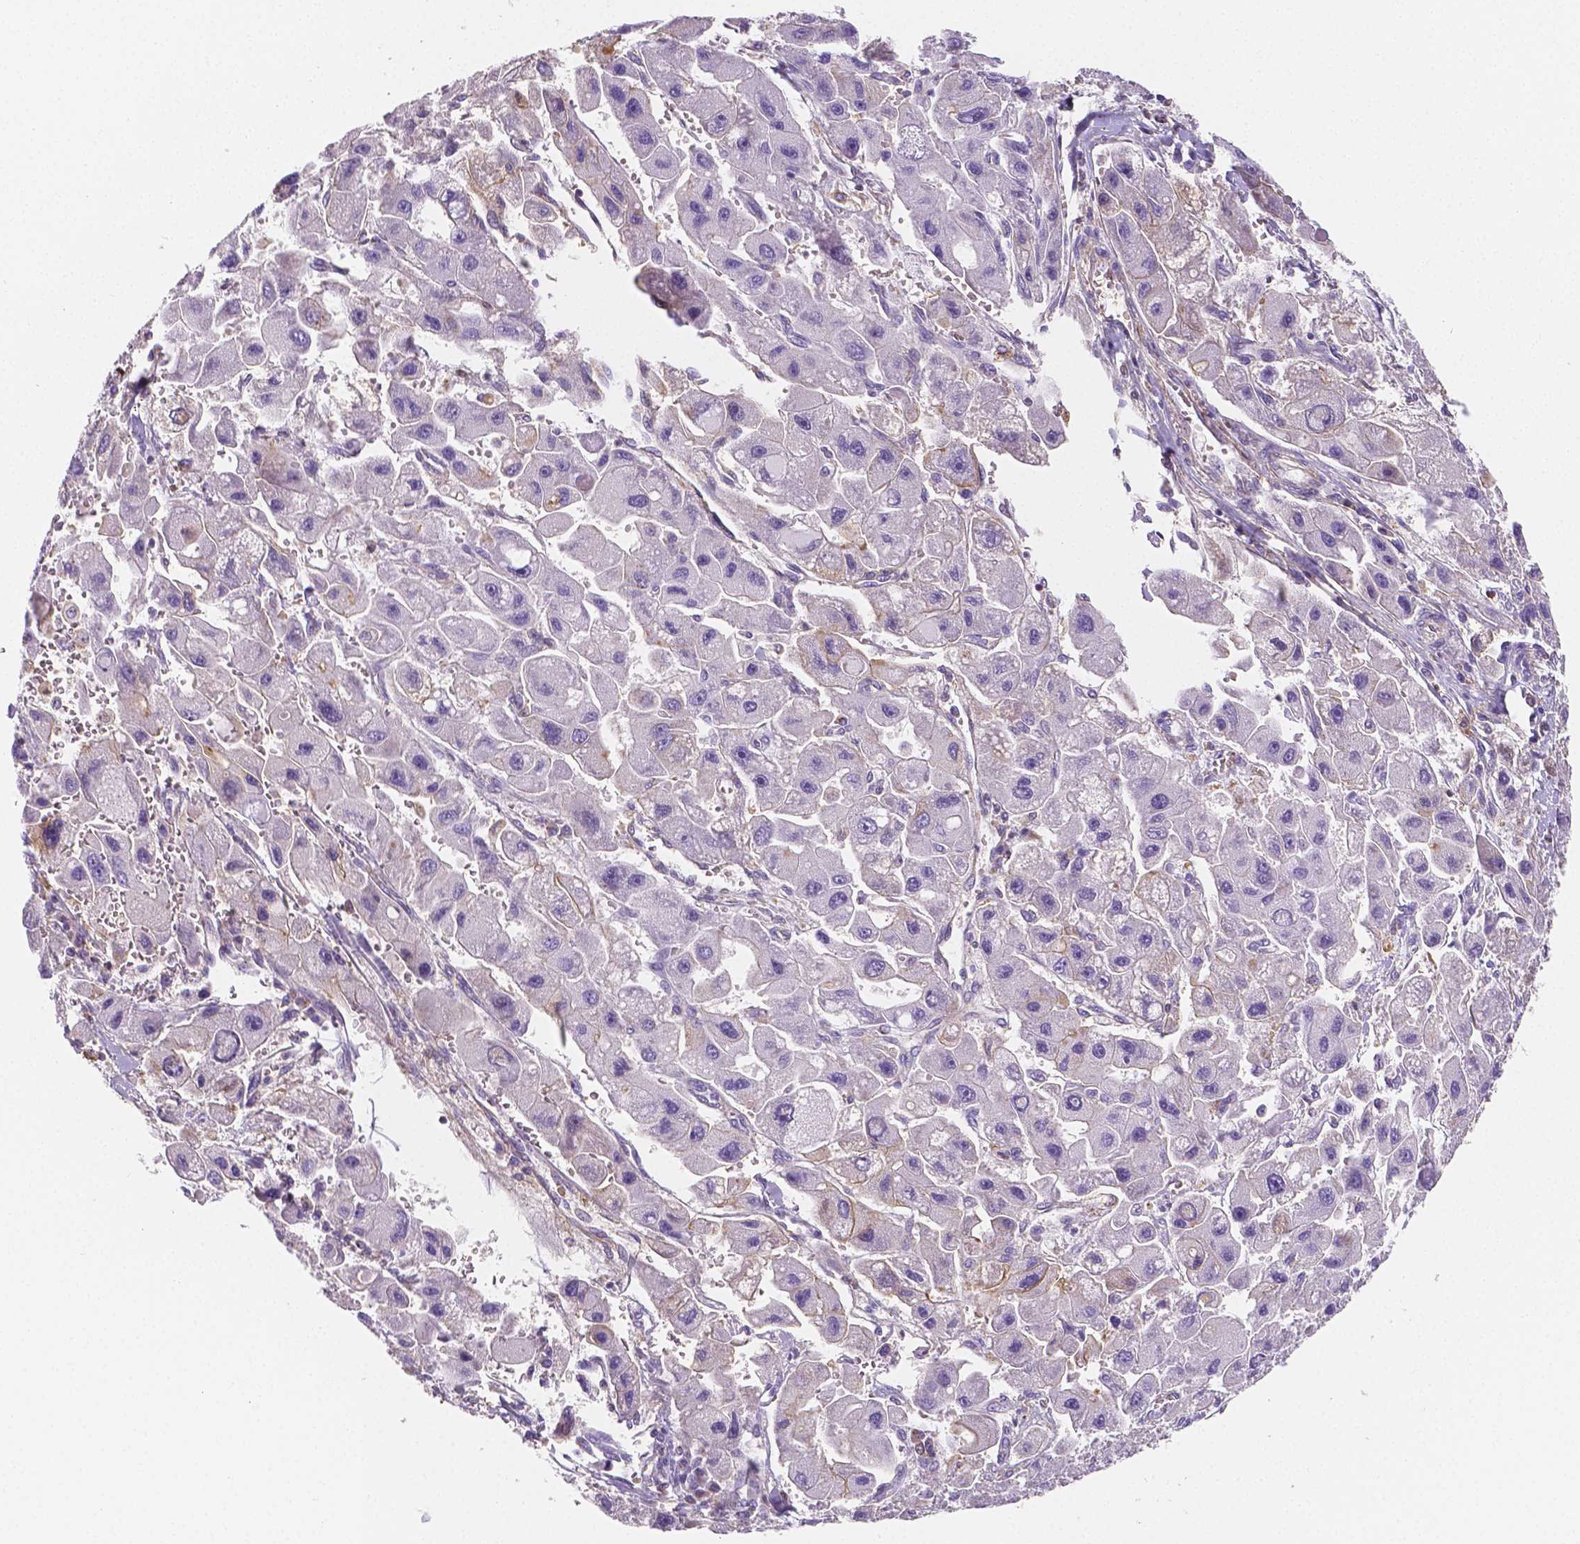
{"staining": {"intensity": "negative", "quantity": "none", "location": "none"}, "tissue": "liver cancer", "cell_type": "Tumor cells", "image_type": "cancer", "snomed": [{"axis": "morphology", "description": "Carcinoma, Hepatocellular, NOS"}, {"axis": "topography", "description": "Liver"}], "caption": "High magnification brightfield microscopy of liver hepatocellular carcinoma stained with DAB (brown) and counterstained with hematoxylin (blue): tumor cells show no significant expression.", "gene": "GABRD", "patient": {"sex": "male", "age": 24}}